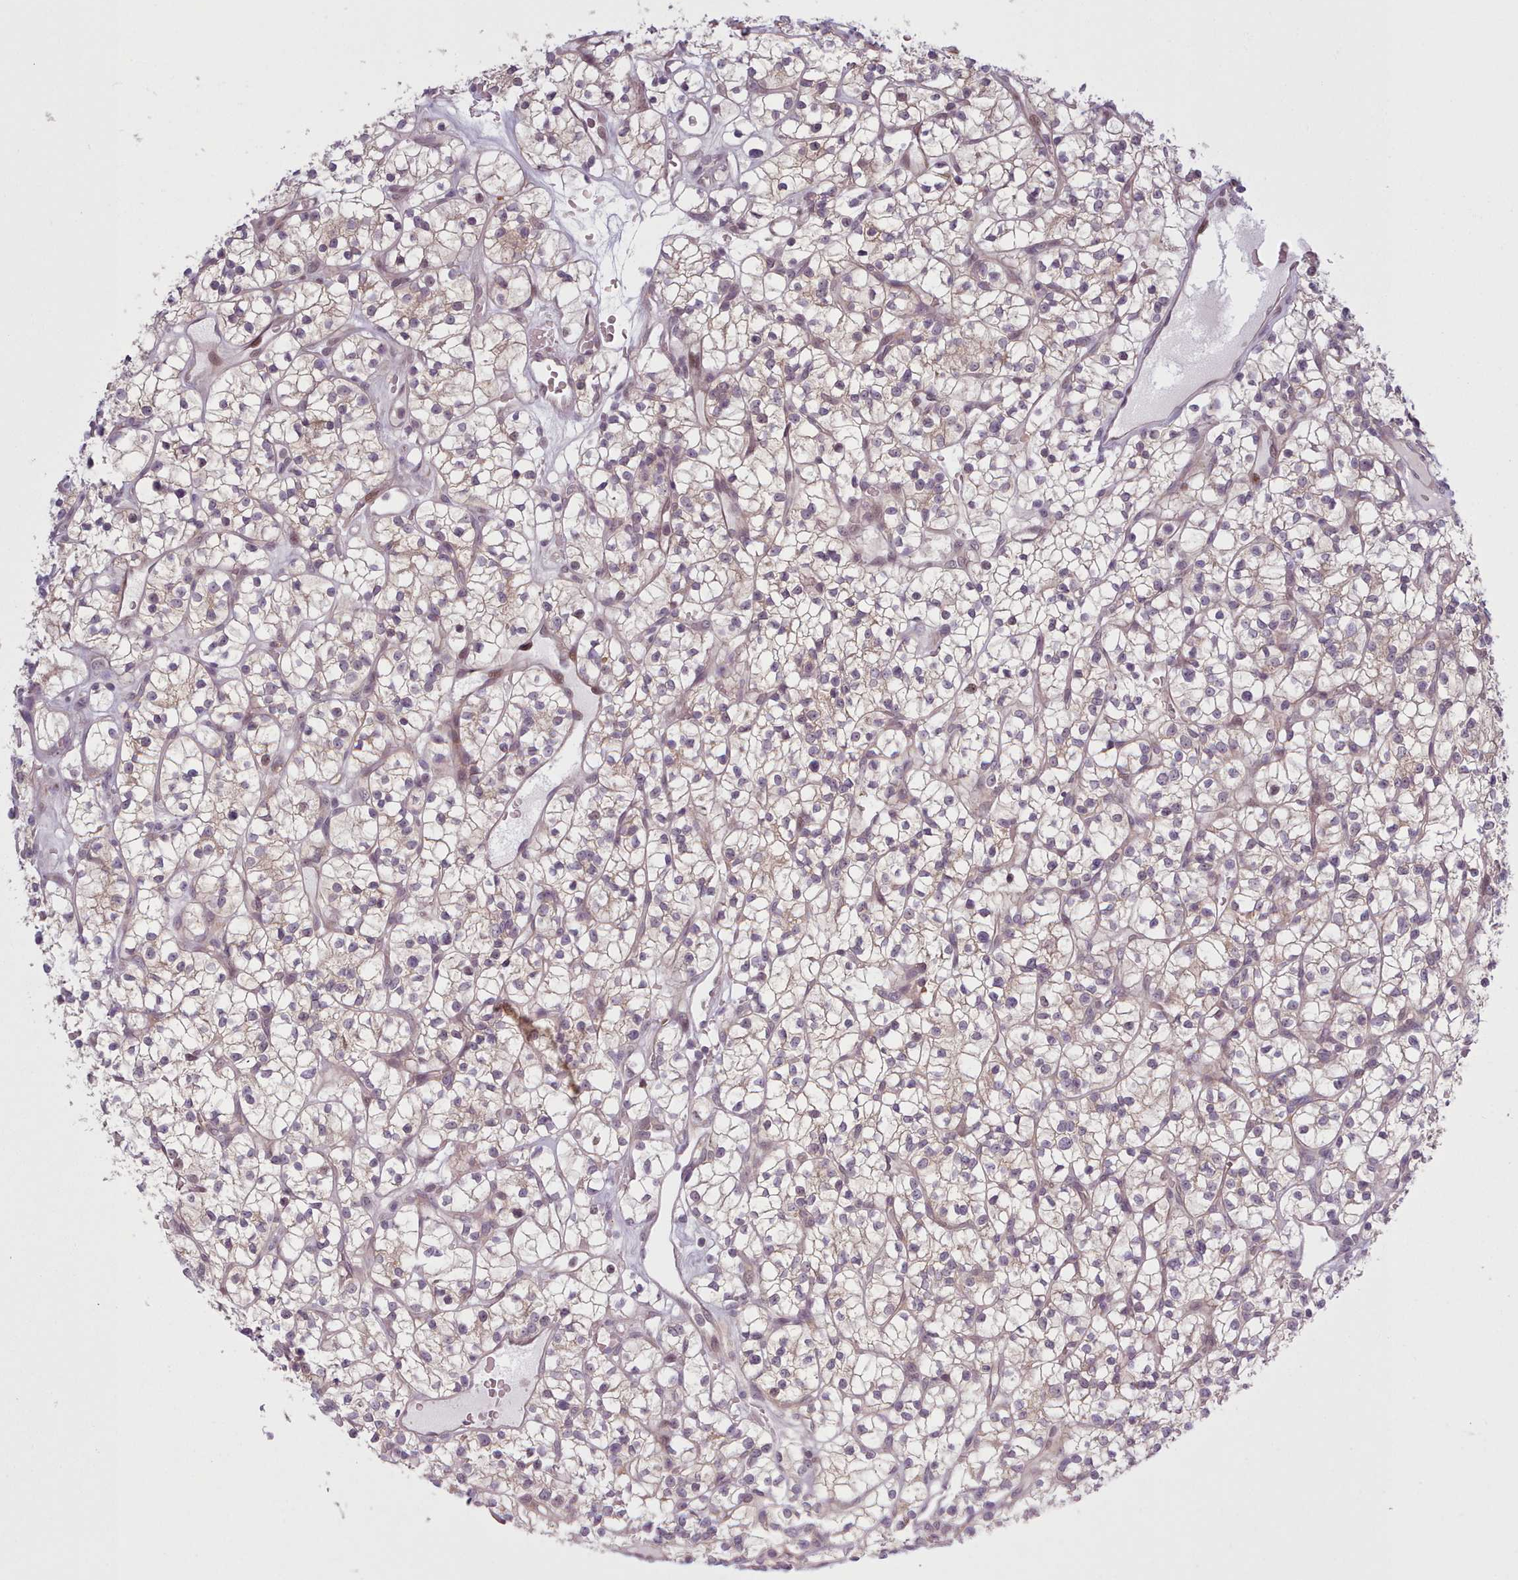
{"staining": {"intensity": "weak", "quantity": "25%-75%", "location": "cytoplasmic/membranous"}, "tissue": "renal cancer", "cell_type": "Tumor cells", "image_type": "cancer", "snomed": [{"axis": "morphology", "description": "Adenocarcinoma, NOS"}, {"axis": "topography", "description": "Kidney"}], "caption": "Protein analysis of adenocarcinoma (renal) tissue demonstrates weak cytoplasmic/membranous expression in approximately 25%-75% of tumor cells. (DAB (3,3'-diaminobenzidine) IHC with brightfield microscopy, high magnification).", "gene": "KBTBD7", "patient": {"sex": "female", "age": 64}}